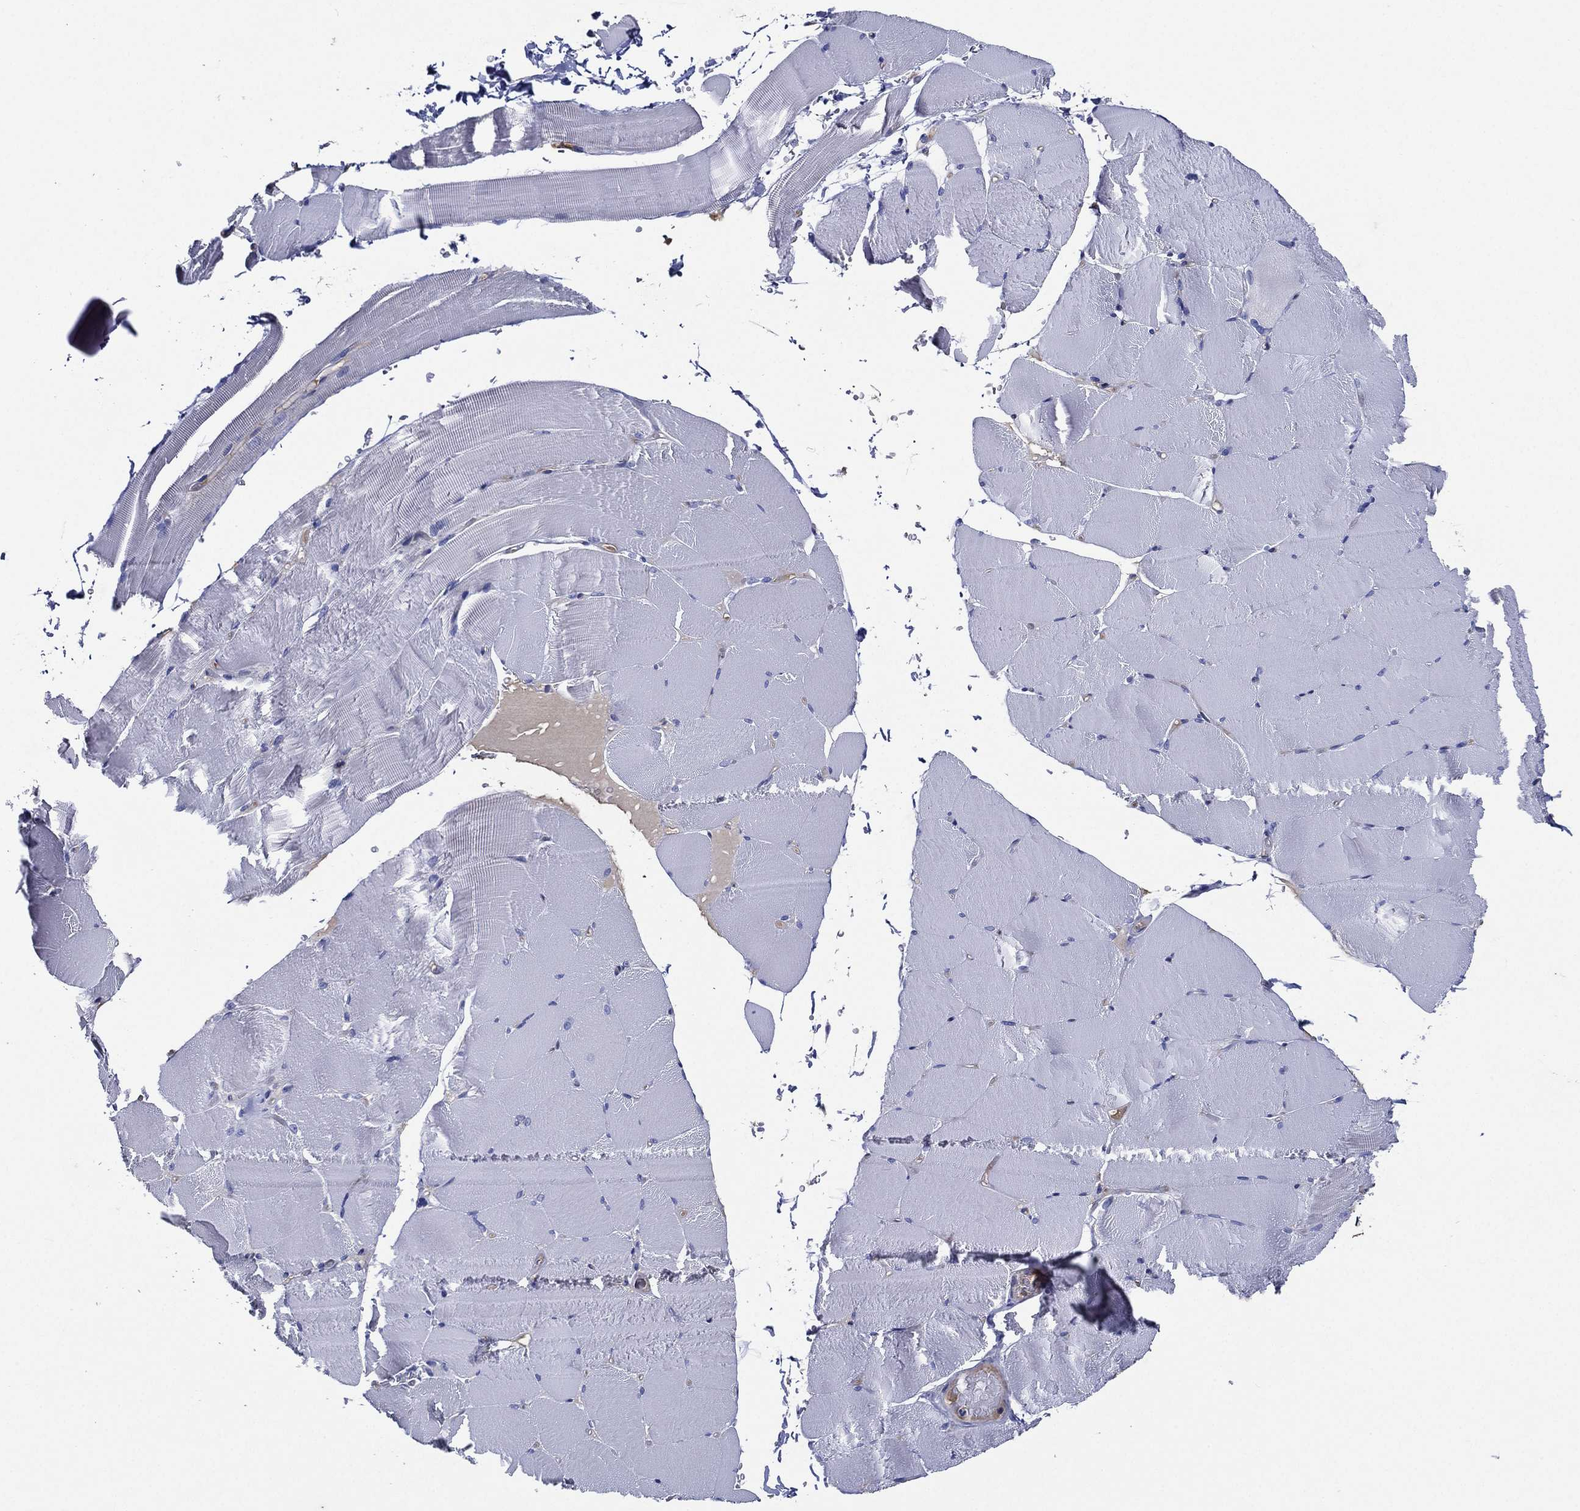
{"staining": {"intensity": "negative", "quantity": "none", "location": "none"}, "tissue": "skeletal muscle", "cell_type": "Myocytes", "image_type": "normal", "snomed": [{"axis": "morphology", "description": "Normal tissue, NOS"}, {"axis": "topography", "description": "Skeletal muscle"}], "caption": "Protein analysis of unremarkable skeletal muscle shows no significant positivity in myocytes. (DAB immunohistochemistry visualized using brightfield microscopy, high magnification).", "gene": "TMPRSS11D", "patient": {"sex": "female", "age": 37}}